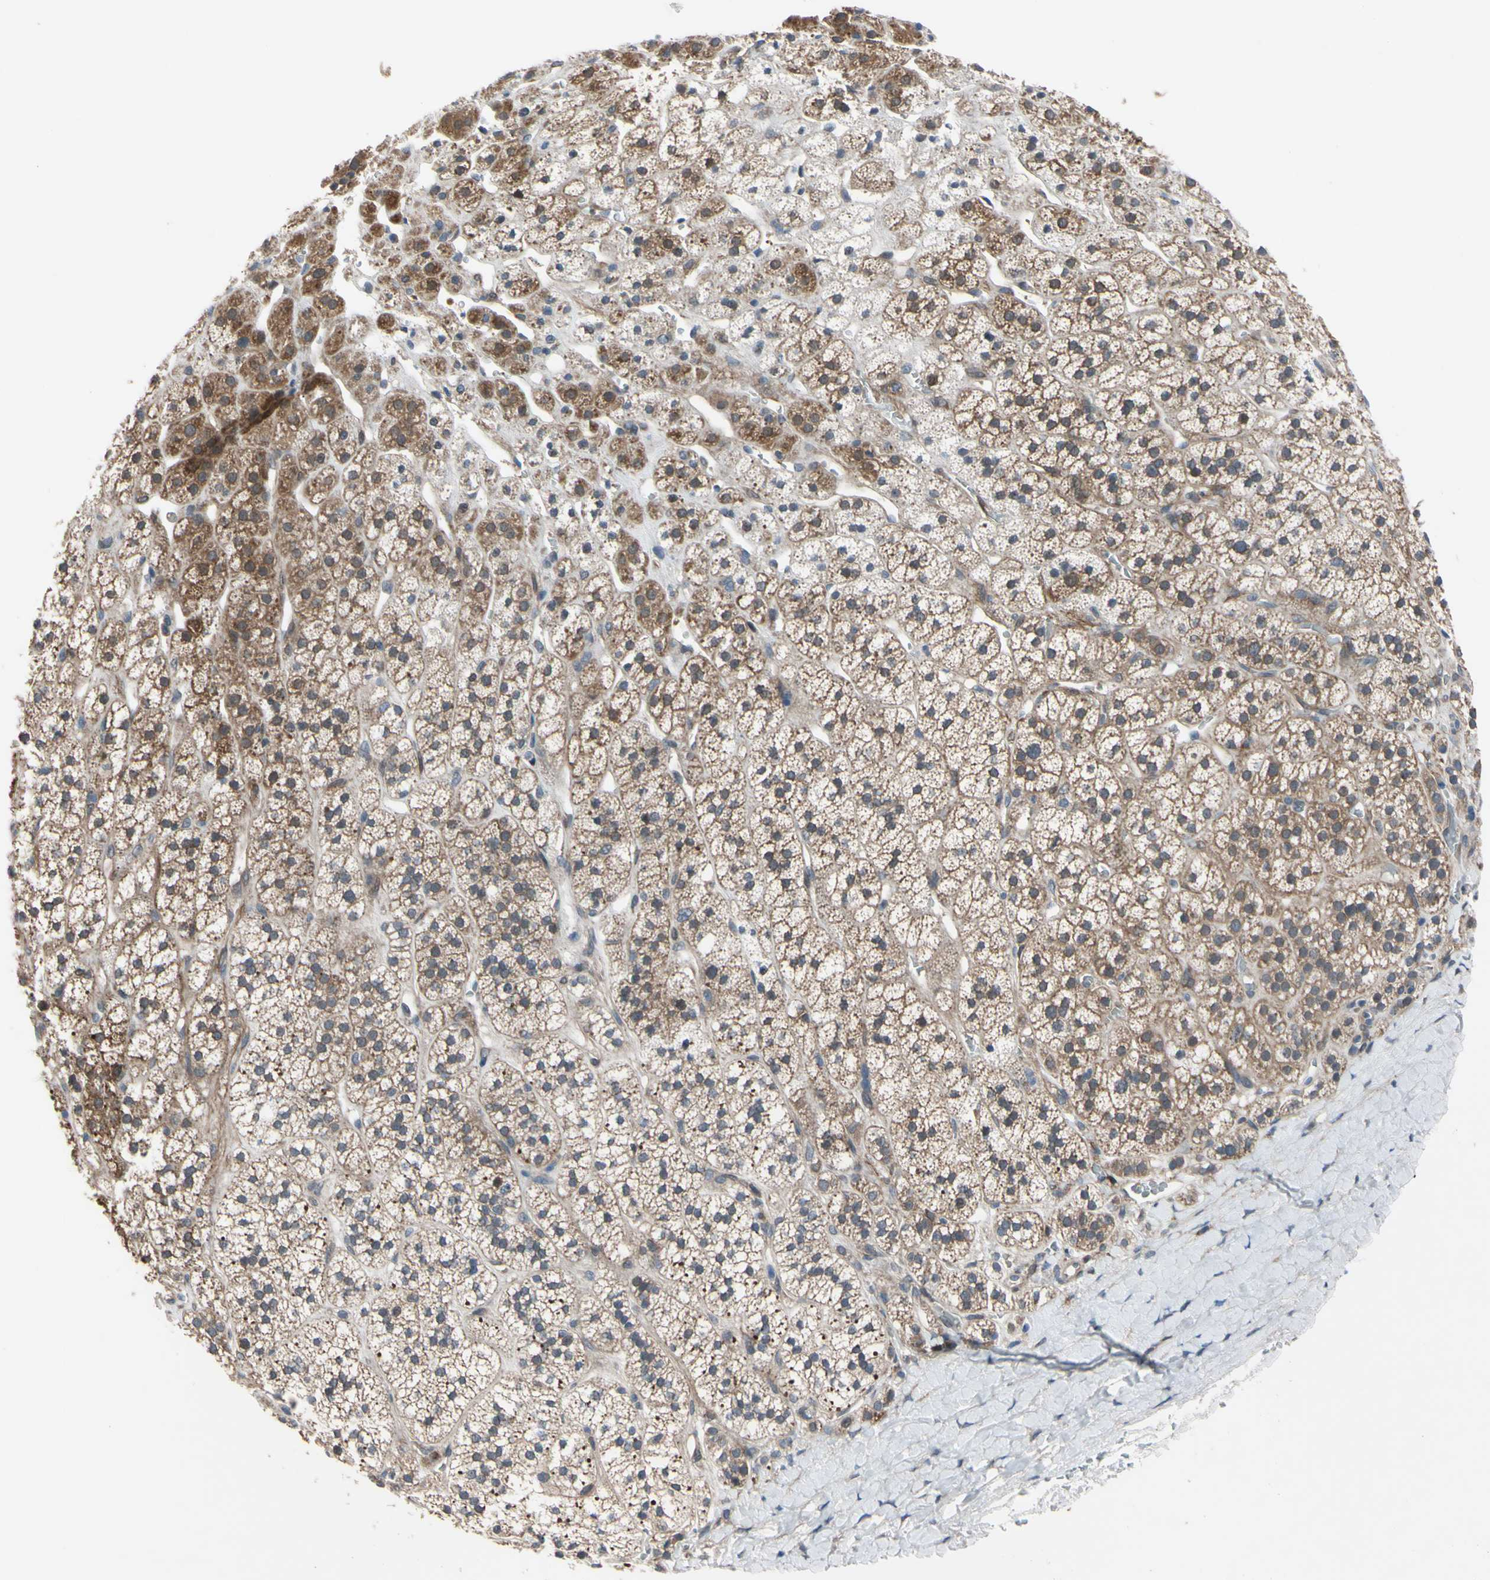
{"staining": {"intensity": "moderate", "quantity": ">75%", "location": "cytoplasmic/membranous"}, "tissue": "adrenal gland", "cell_type": "Glandular cells", "image_type": "normal", "snomed": [{"axis": "morphology", "description": "Normal tissue, NOS"}, {"axis": "topography", "description": "Adrenal gland"}], "caption": "Immunohistochemical staining of benign adrenal gland demonstrates medium levels of moderate cytoplasmic/membranous expression in approximately >75% of glandular cells.", "gene": "SVIL", "patient": {"sex": "male", "age": 56}}